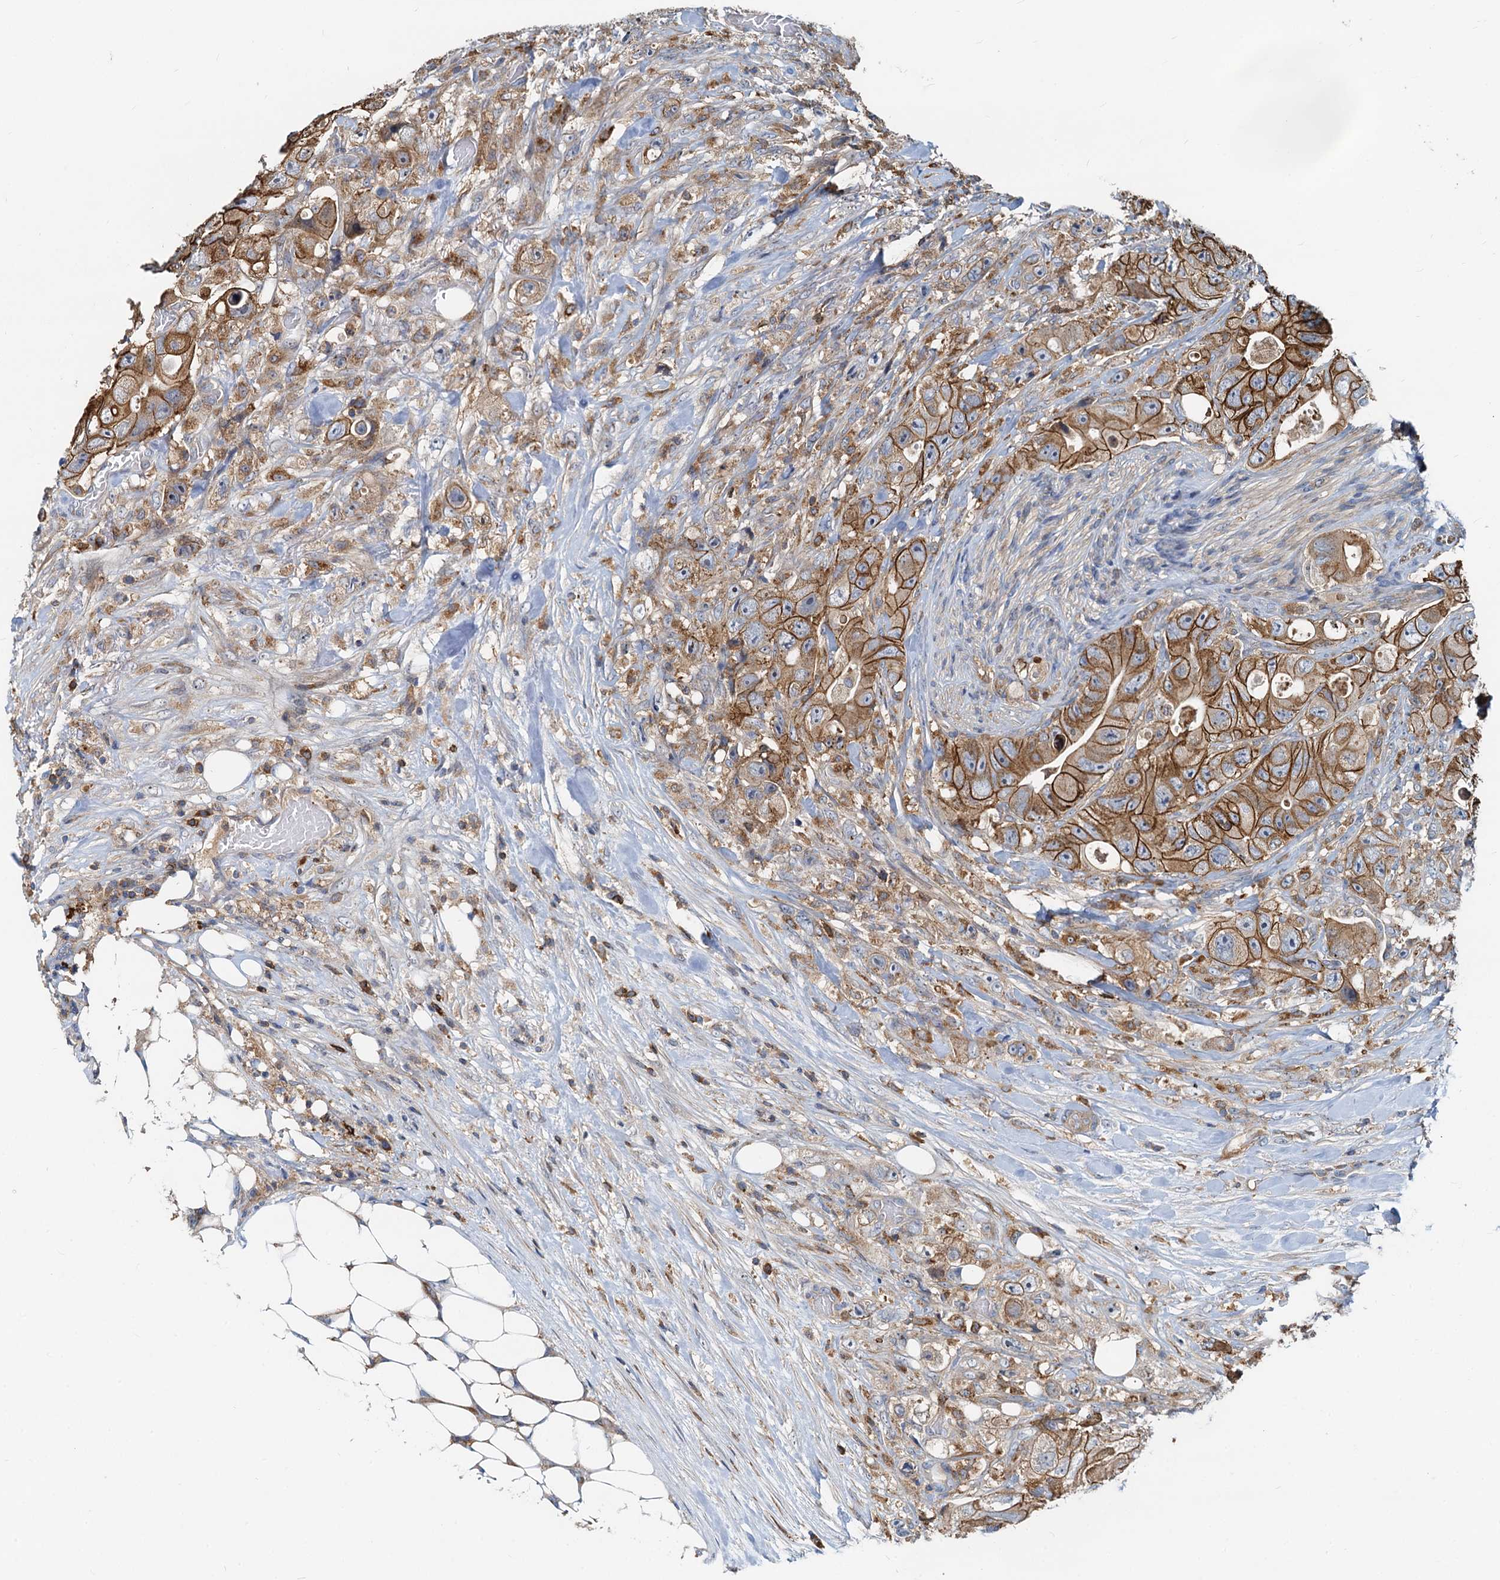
{"staining": {"intensity": "strong", "quantity": ">75%", "location": "cytoplasmic/membranous"}, "tissue": "colorectal cancer", "cell_type": "Tumor cells", "image_type": "cancer", "snomed": [{"axis": "morphology", "description": "Adenocarcinoma, NOS"}, {"axis": "topography", "description": "Colon"}], "caption": "Human colorectal cancer (adenocarcinoma) stained for a protein (brown) shows strong cytoplasmic/membranous positive positivity in approximately >75% of tumor cells.", "gene": "LNX2", "patient": {"sex": "female", "age": 46}}